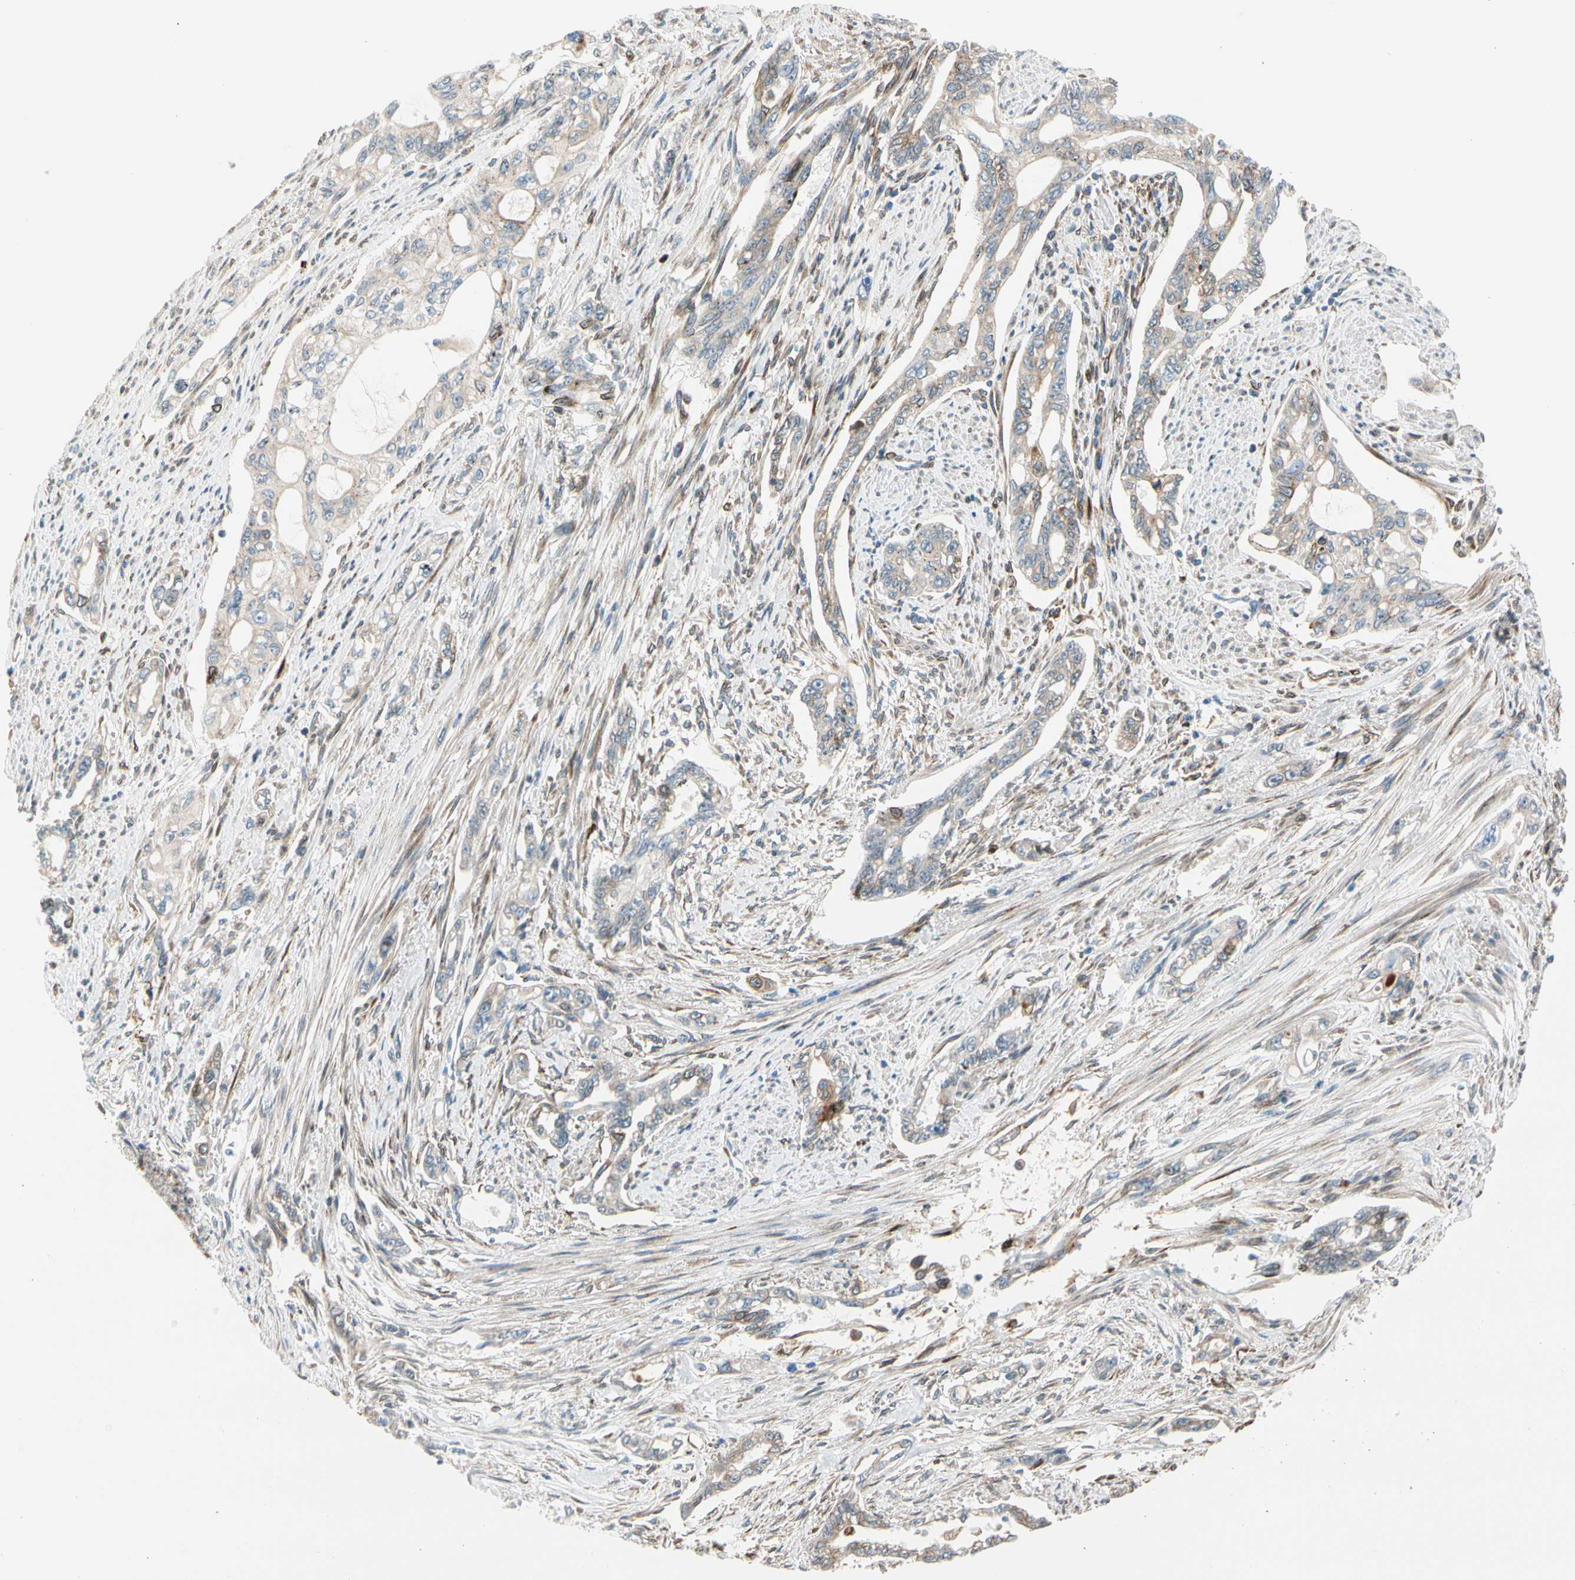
{"staining": {"intensity": "weak", "quantity": "25%-75%", "location": "cytoplasmic/membranous"}, "tissue": "pancreatic cancer", "cell_type": "Tumor cells", "image_type": "cancer", "snomed": [{"axis": "morphology", "description": "Normal tissue, NOS"}, {"axis": "topography", "description": "Pancreas"}], "caption": "A photomicrograph showing weak cytoplasmic/membranous staining in approximately 25%-75% of tumor cells in pancreatic cancer, as visualized by brown immunohistochemical staining.", "gene": "NUCB1", "patient": {"sex": "male", "age": 42}}